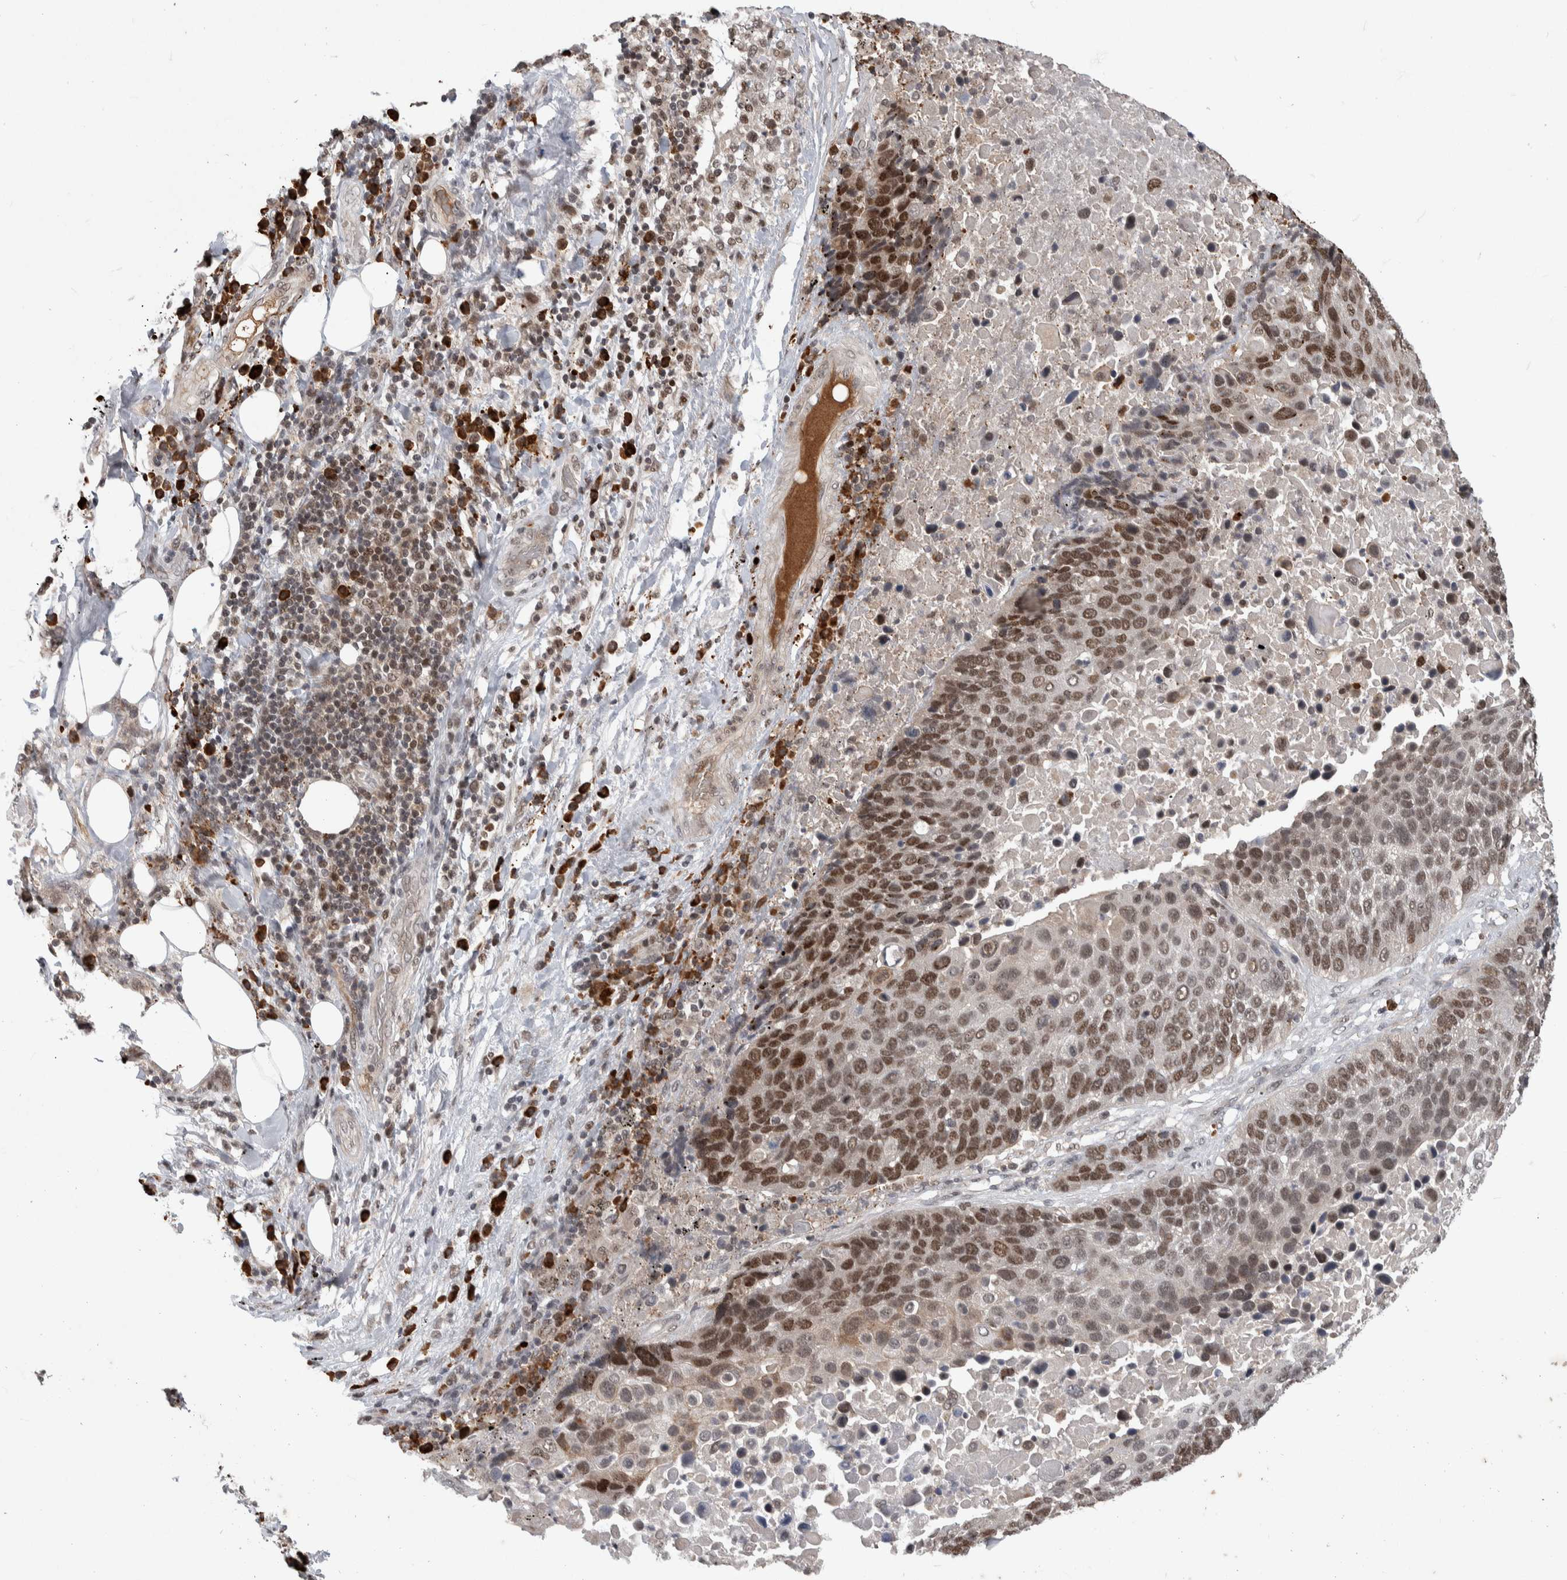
{"staining": {"intensity": "moderate", "quantity": ">75%", "location": "nuclear"}, "tissue": "lung cancer", "cell_type": "Tumor cells", "image_type": "cancer", "snomed": [{"axis": "morphology", "description": "Squamous cell carcinoma, NOS"}, {"axis": "topography", "description": "Lung"}], "caption": "This is an image of immunohistochemistry (IHC) staining of squamous cell carcinoma (lung), which shows moderate positivity in the nuclear of tumor cells.", "gene": "ZNF592", "patient": {"sex": "male", "age": 66}}